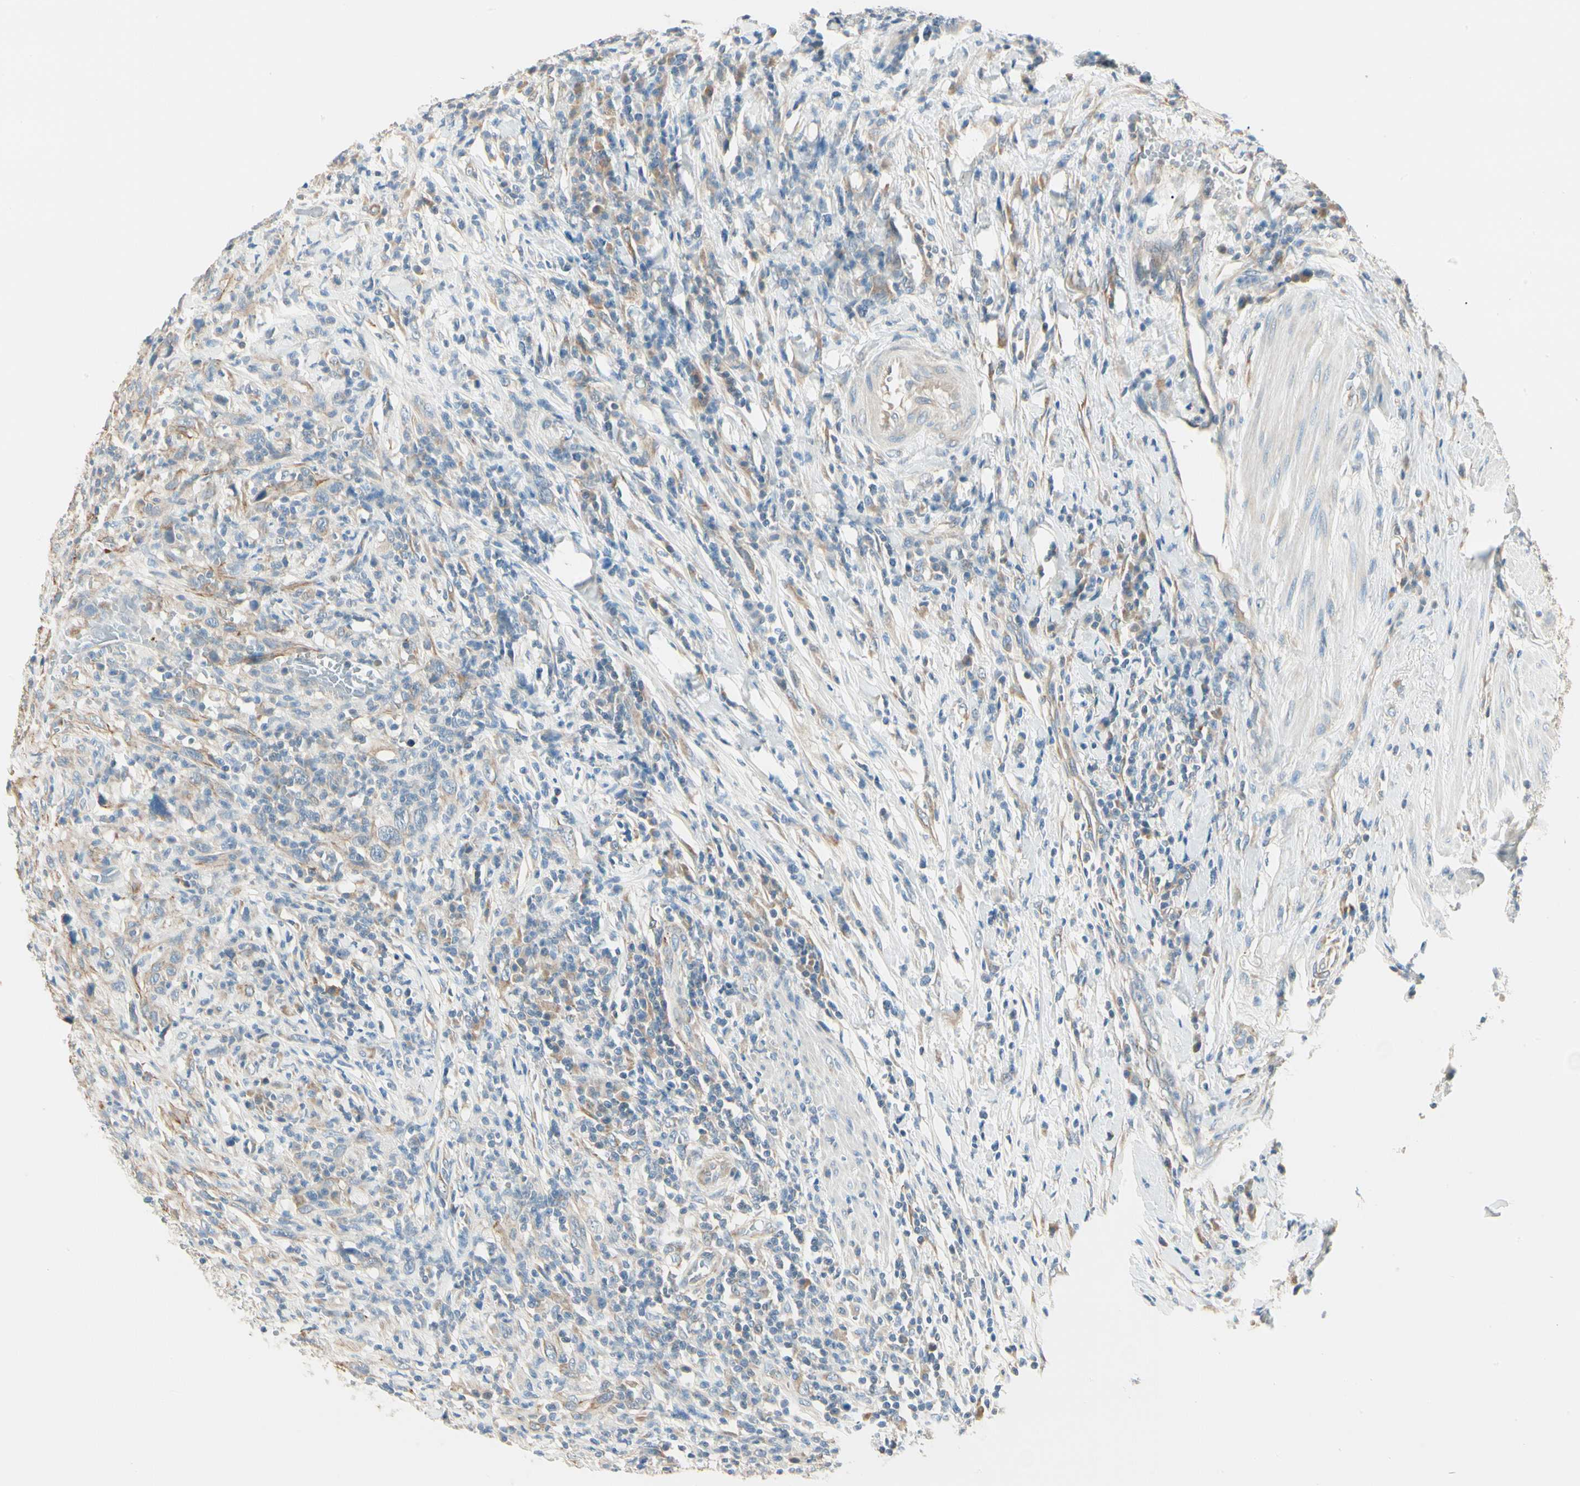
{"staining": {"intensity": "weak", "quantity": "25%-75%", "location": "cytoplasmic/membranous"}, "tissue": "urothelial cancer", "cell_type": "Tumor cells", "image_type": "cancer", "snomed": [{"axis": "morphology", "description": "Urothelial carcinoma, High grade"}, {"axis": "topography", "description": "Urinary bladder"}], "caption": "Immunohistochemistry (IHC) photomicrograph of human urothelial carcinoma (high-grade) stained for a protein (brown), which displays low levels of weak cytoplasmic/membranous staining in about 25%-75% of tumor cells.", "gene": "DUSP12", "patient": {"sex": "male", "age": 61}}